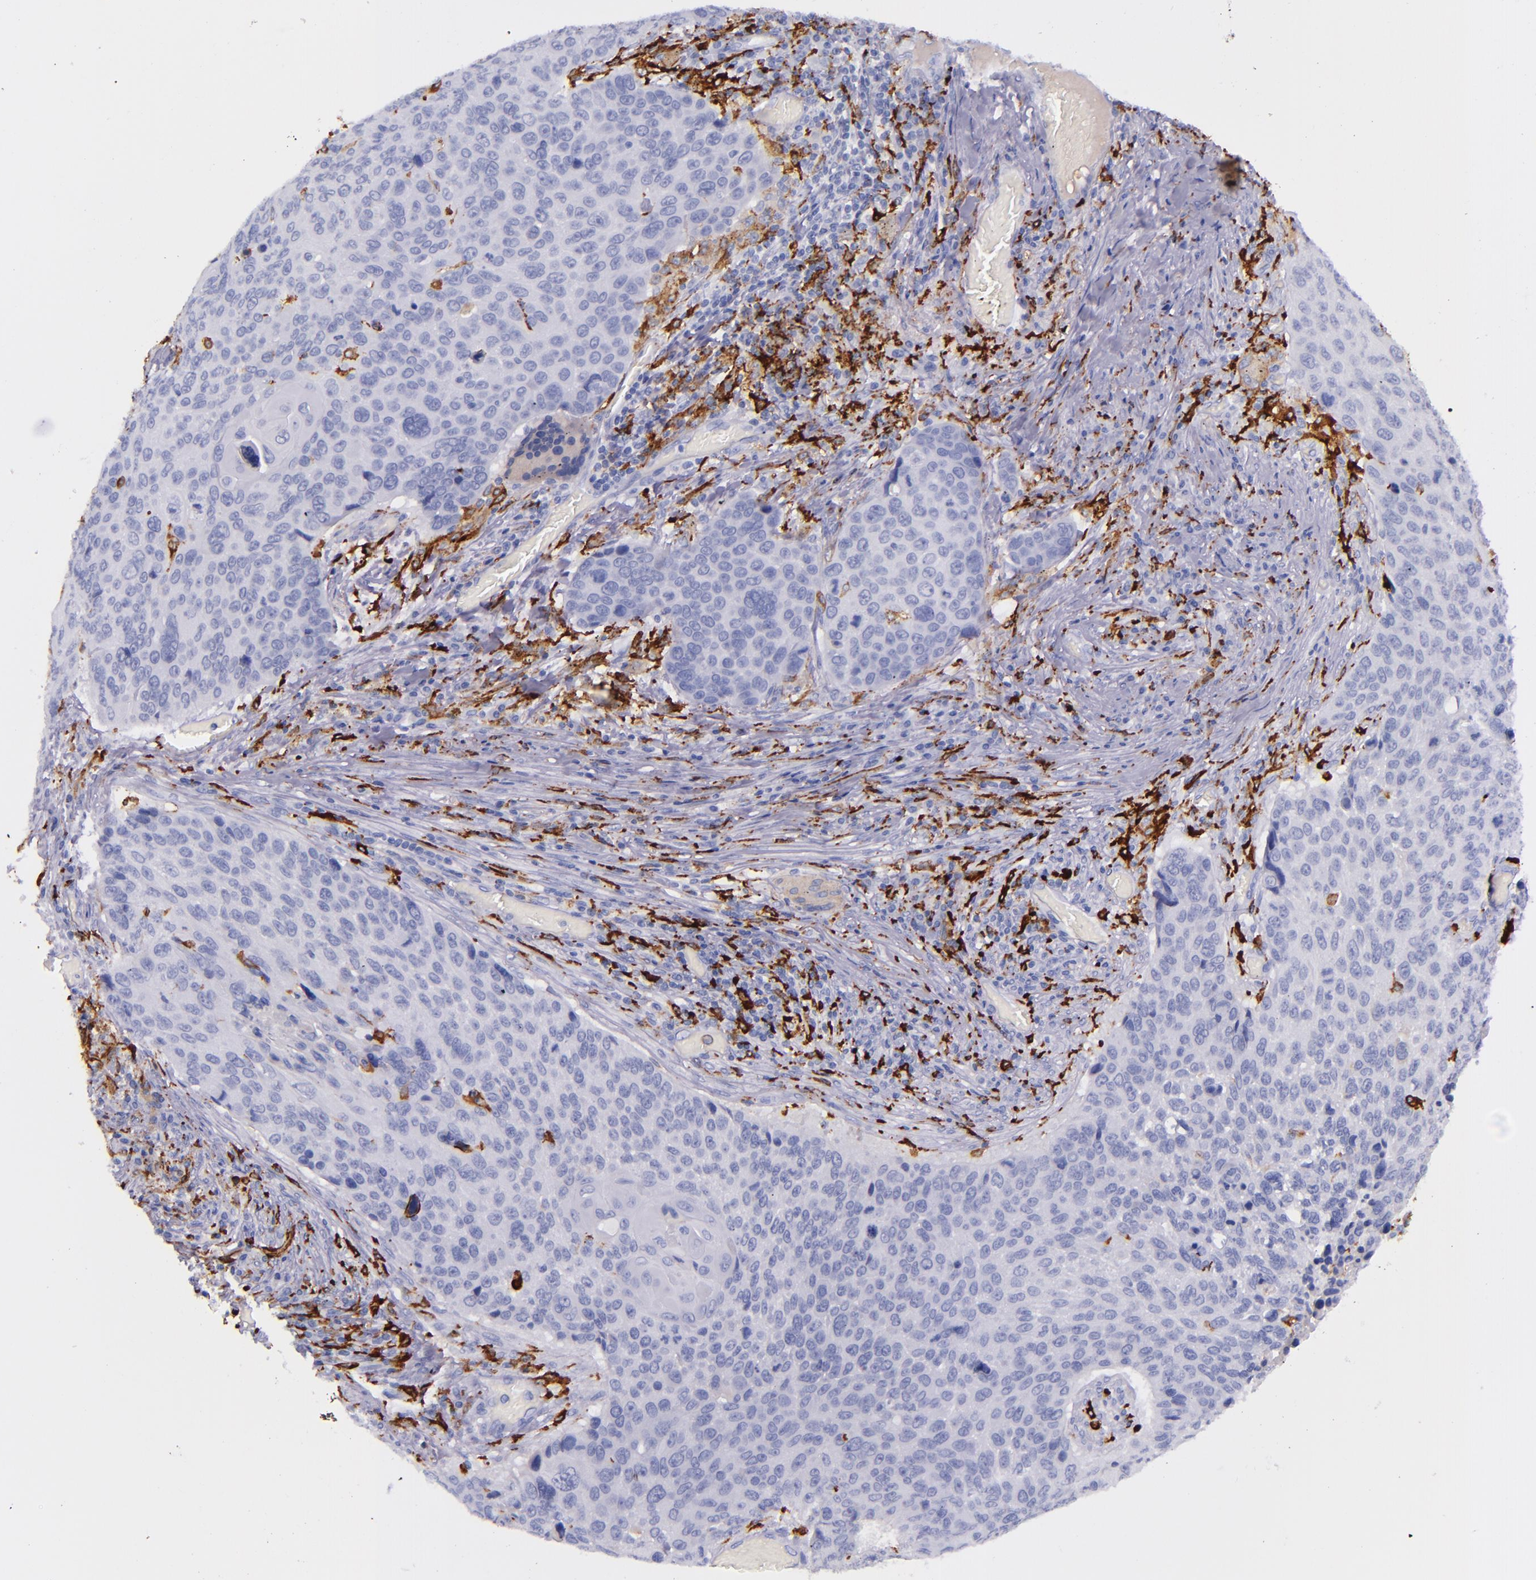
{"staining": {"intensity": "negative", "quantity": "none", "location": "none"}, "tissue": "lung cancer", "cell_type": "Tumor cells", "image_type": "cancer", "snomed": [{"axis": "morphology", "description": "Squamous cell carcinoma, NOS"}, {"axis": "topography", "description": "Lung"}], "caption": "Image shows no significant protein expression in tumor cells of lung cancer (squamous cell carcinoma).", "gene": "CD163", "patient": {"sex": "male", "age": 68}}